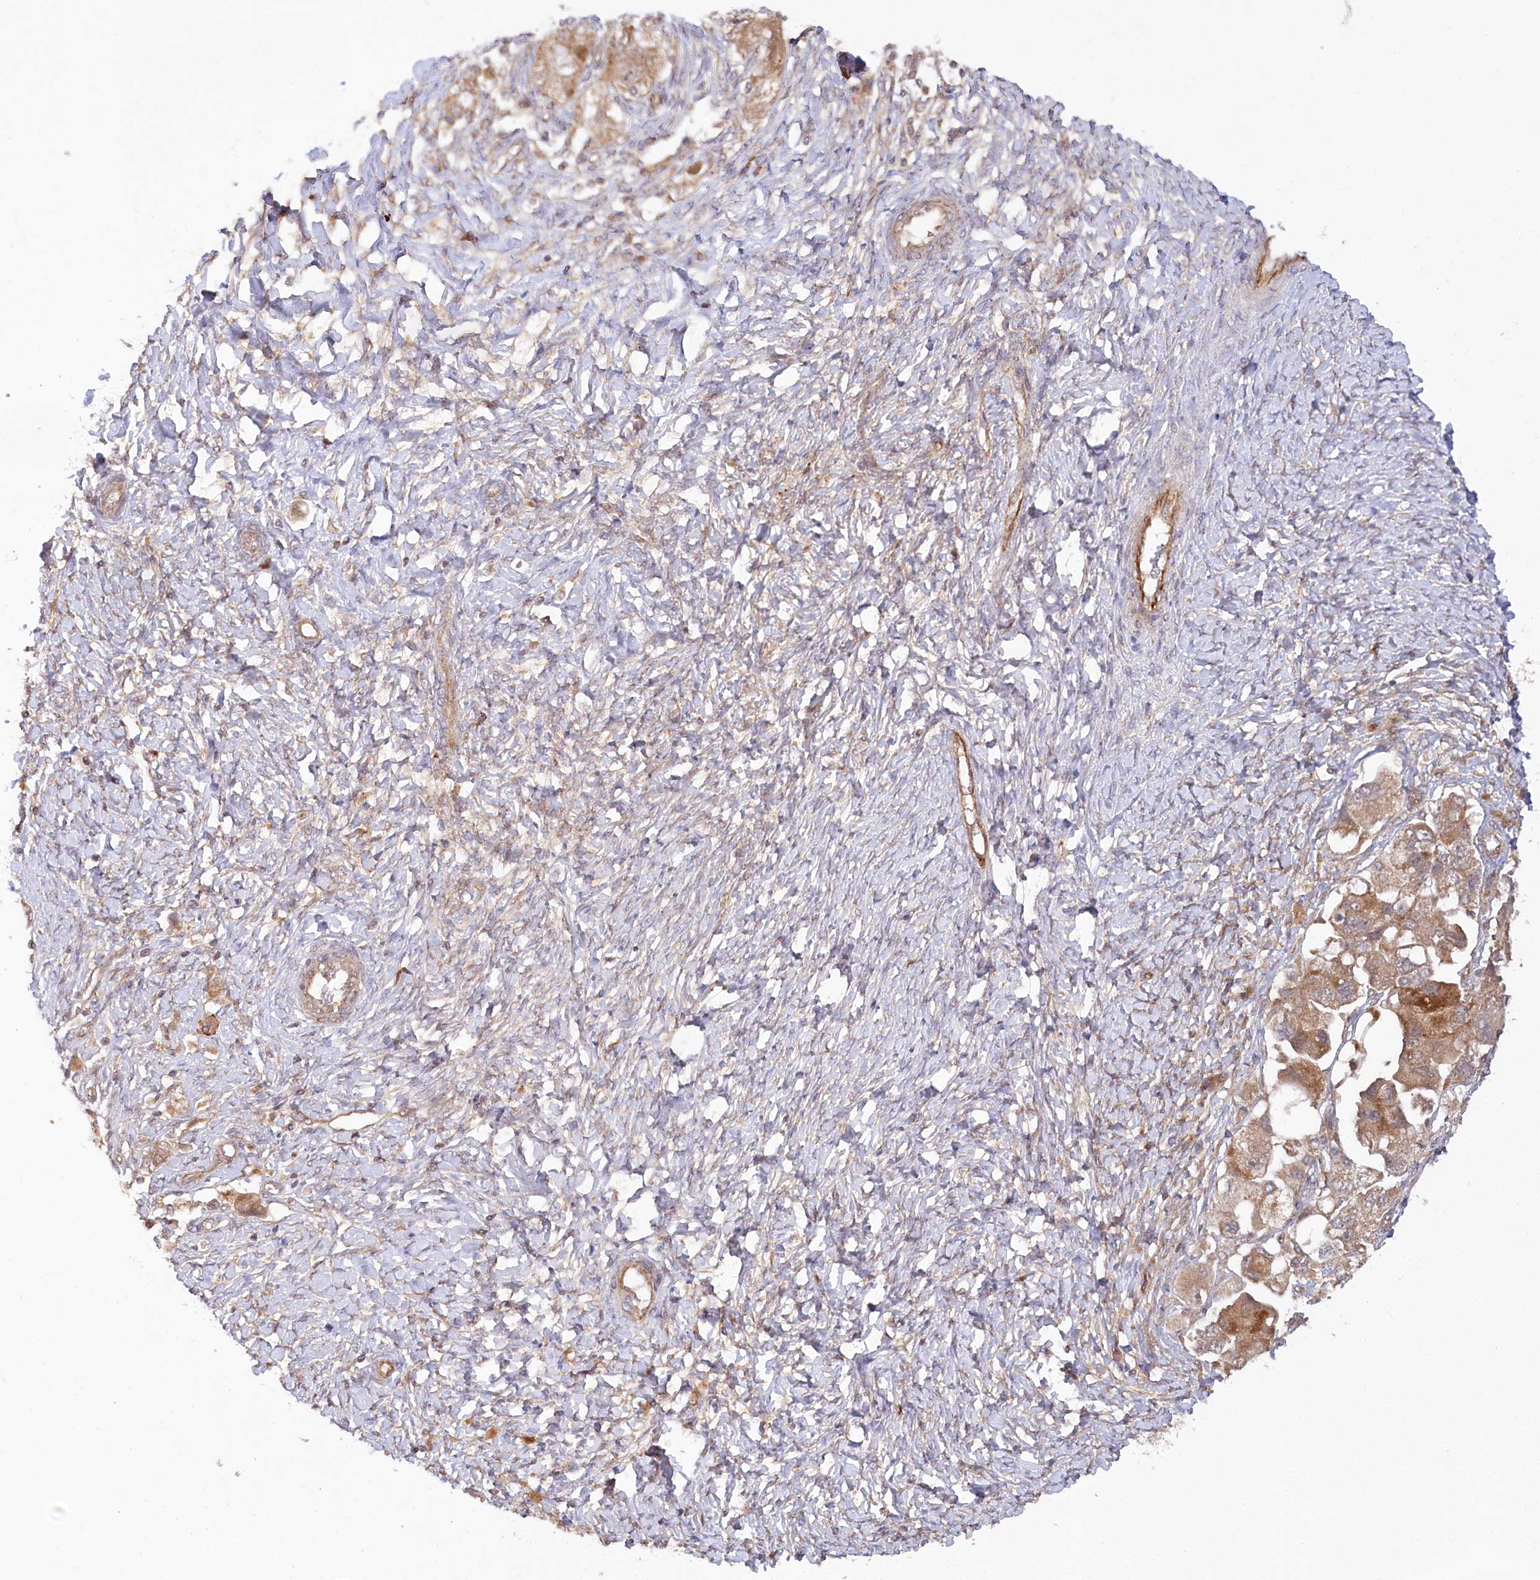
{"staining": {"intensity": "moderate", "quantity": ">75%", "location": "cytoplasmic/membranous"}, "tissue": "ovarian cancer", "cell_type": "Tumor cells", "image_type": "cancer", "snomed": [{"axis": "morphology", "description": "Carcinoma, NOS"}, {"axis": "morphology", "description": "Cystadenocarcinoma, serous, NOS"}, {"axis": "topography", "description": "Ovary"}], "caption": "DAB (3,3'-diaminobenzidine) immunohistochemical staining of ovarian serous cystadenocarcinoma demonstrates moderate cytoplasmic/membranous protein staining in approximately >75% of tumor cells. (brown staining indicates protein expression, while blue staining denotes nuclei).", "gene": "CEP70", "patient": {"sex": "female", "age": 69}}